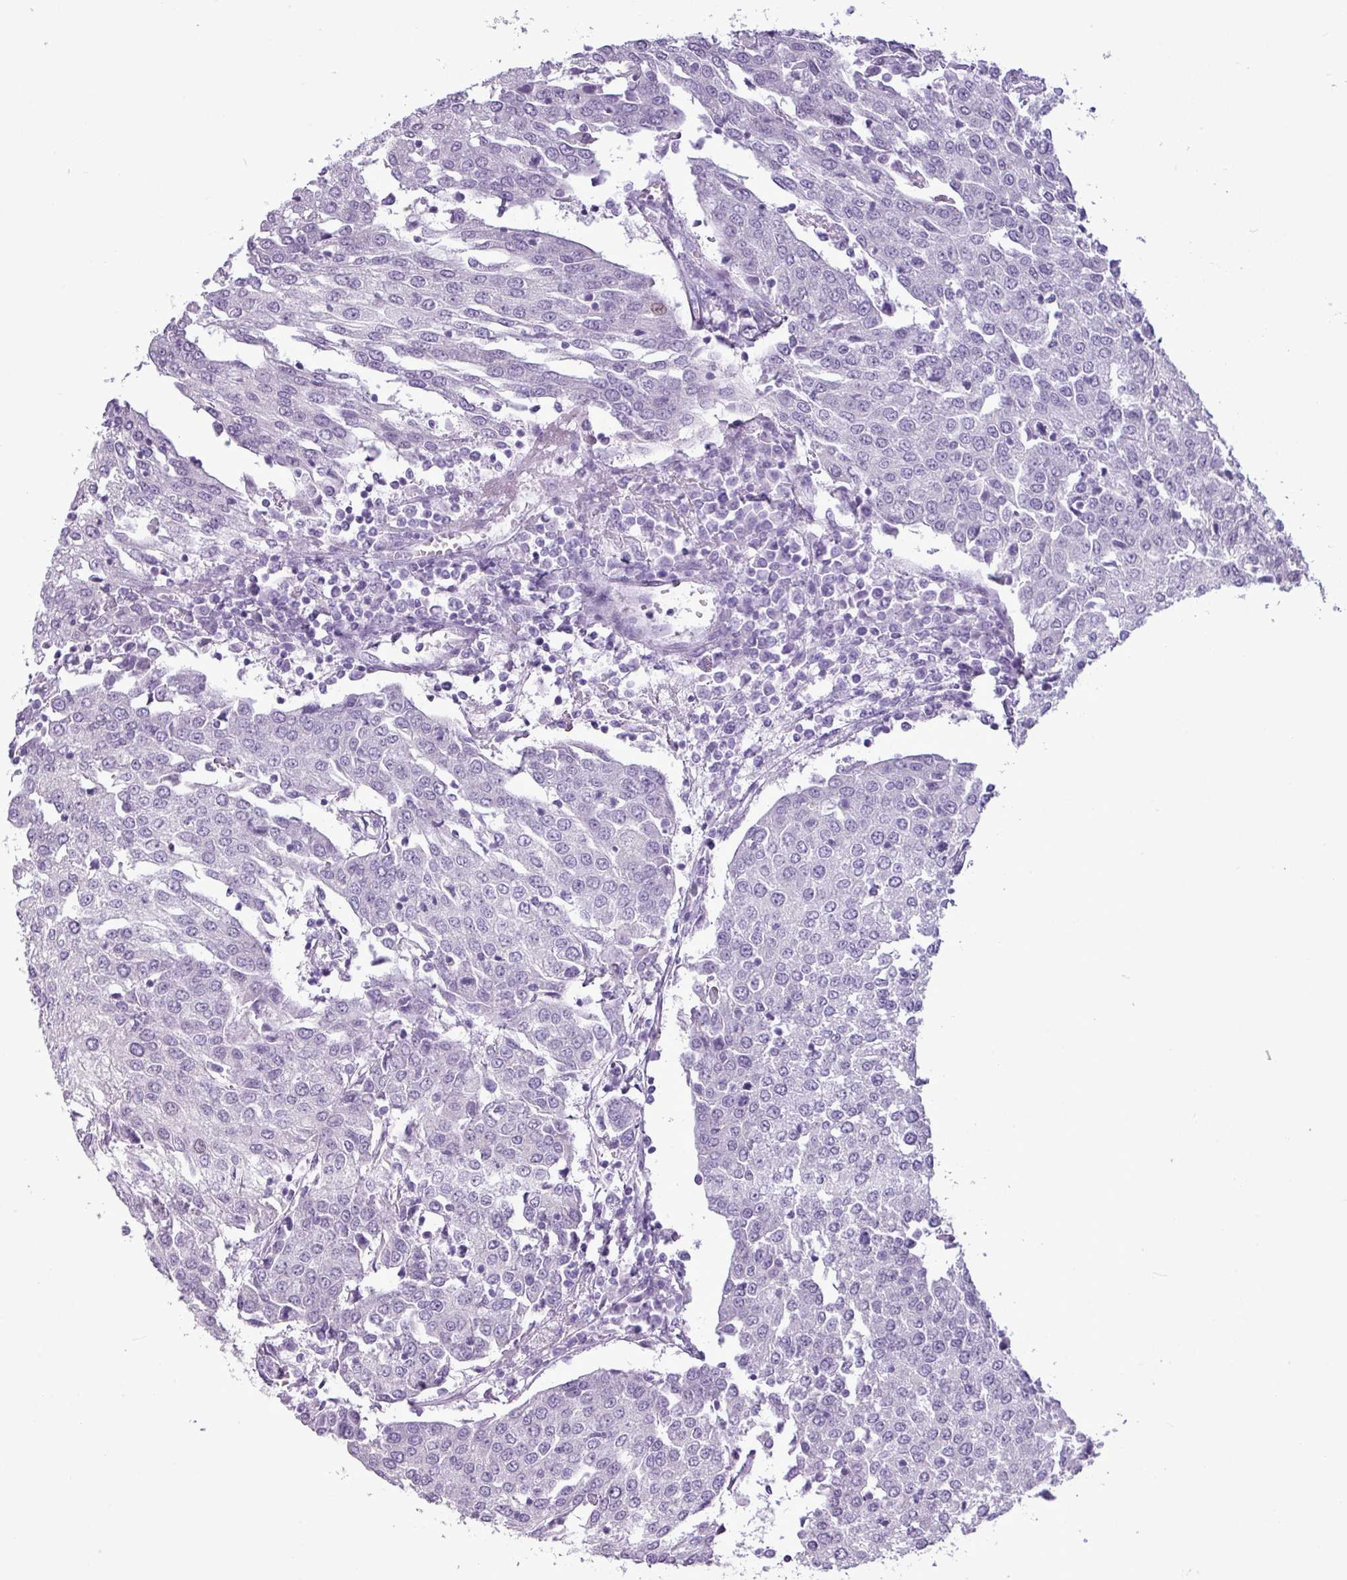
{"staining": {"intensity": "negative", "quantity": "none", "location": "none"}, "tissue": "urothelial cancer", "cell_type": "Tumor cells", "image_type": "cancer", "snomed": [{"axis": "morphology", "description": "Urothelial carcinoma, High grade"}, {"axis": "topography", "description": "Urinary bladder"}], "caption": "High power microscopy histopathology image of an IHC photomicrograph of urothelial cancer, revealing no significant staining in tumor cells.", "gene": "AMY2A", "patient": {"sex": "female", "age": 85}}